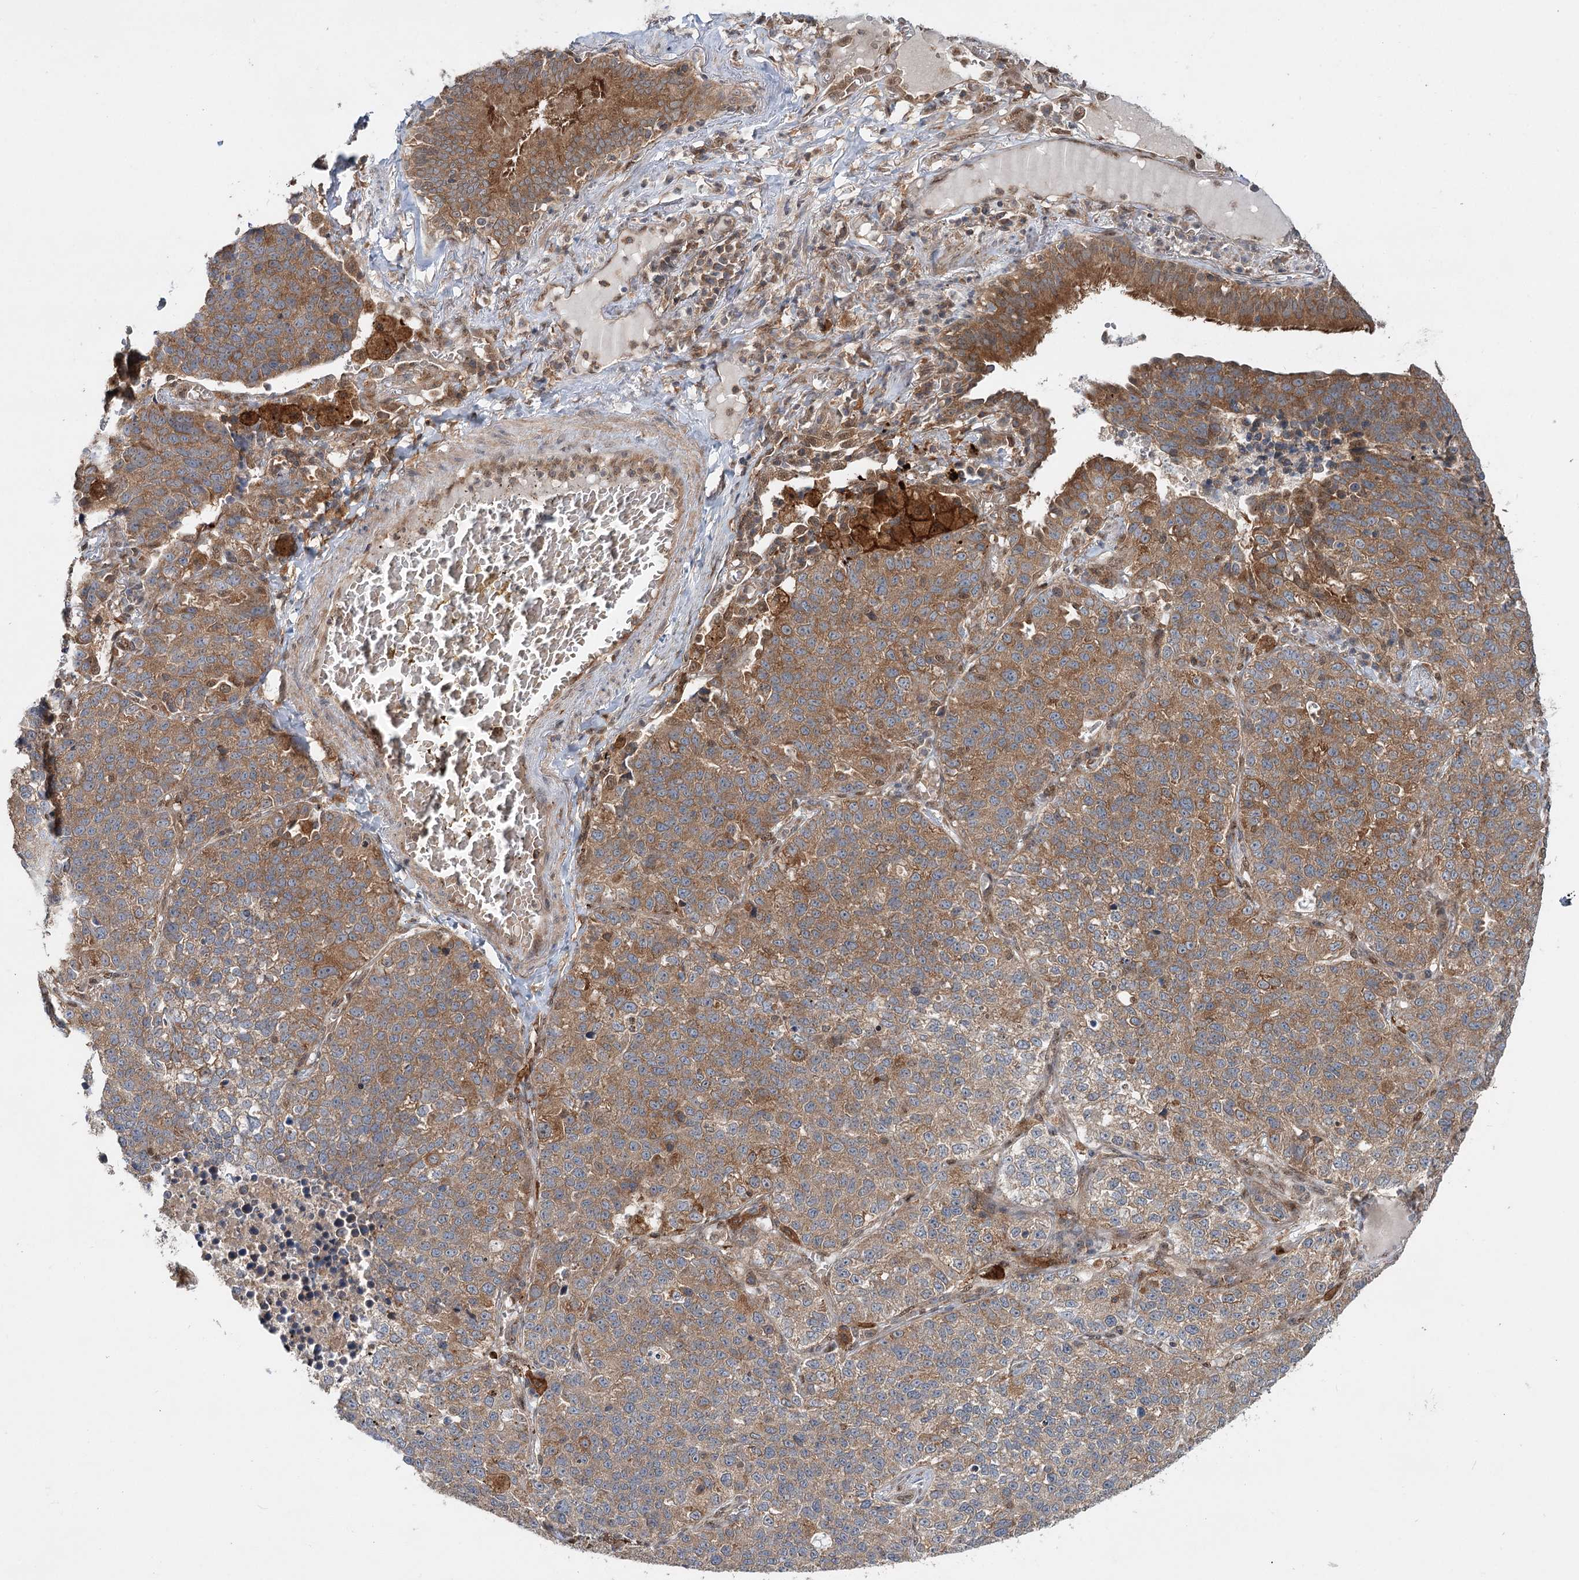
{"staining": {"intensity": "moderate", "quantity": ">75%", "location": "cytoplasmic/membranous"}, "tissue": "lung cancer", "cell_type": "Tumor cells", "image_type": "cancer", "snomed": [{"axis": "morphology", "description": "Adenocarcinoma, NOS"}, {"axis": "topography", "description": "Lung"}], "caption": "This histopathology image shows lung cancer stained with immunohistochemistry to label a protein in brown. The cytoplasmic/membranous of tumor cells show moderate positivity for the protein. Nuclei are counter-stained blue.", "gene": "C12orf4", "patient": {"sex": "male", "age": 49}}